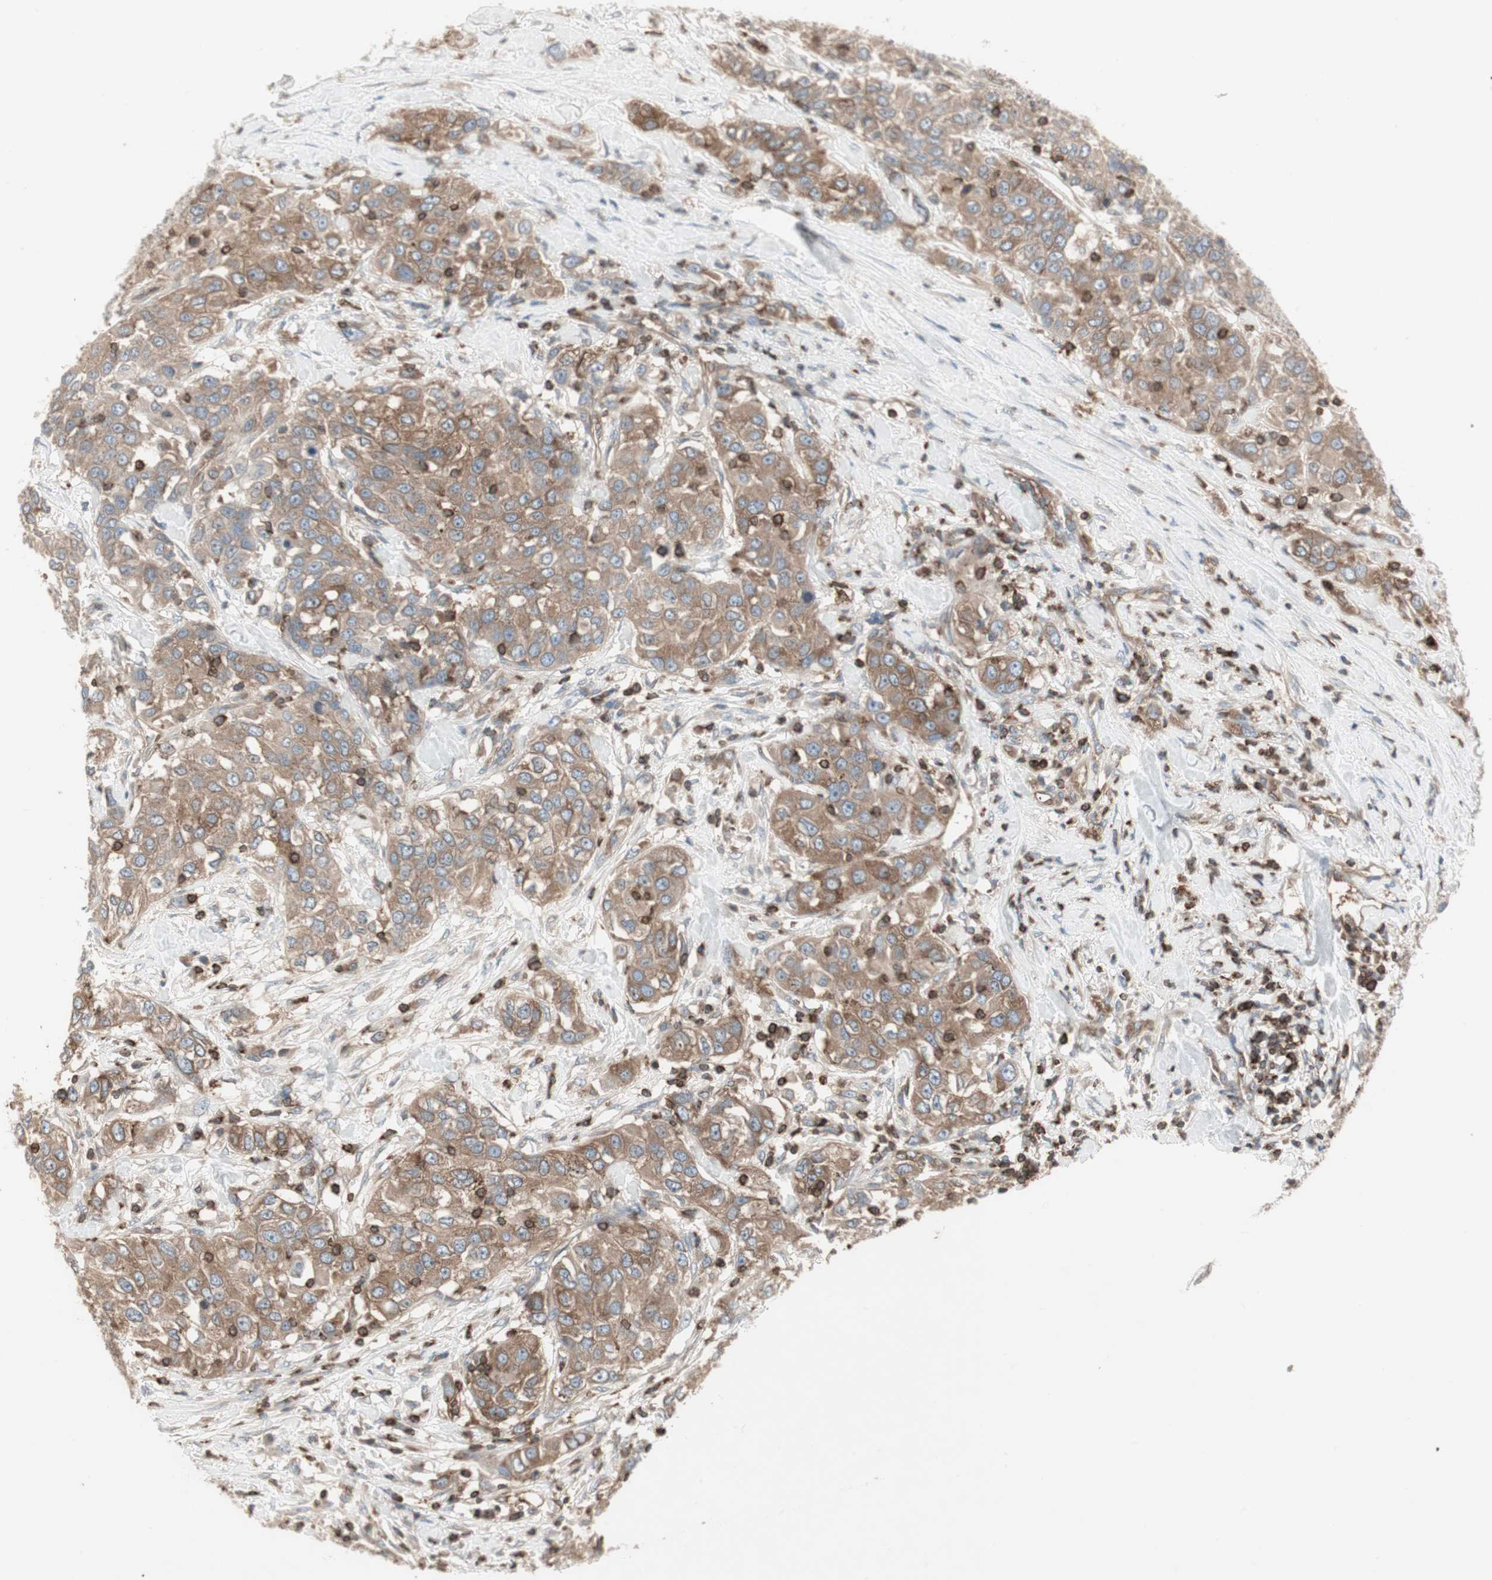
{"staining": {"intensity": "moderate", "quantity": "25%-75%", "location": "cytoplasmic/membranous"}, "tissue": "urothelial cancer", "cell_type": "Tumor cells", "image_type": "cancer", "snomed": [{"axis": "morphology", "description": "Urothelial carcinoma, High grade"}, {"axis": "topography", "description": "Urinary bladder"}], "caption": "Tumor cells exhibit medium levels of moderate cytoplasmic/membranous expression in approximately 25%-75% of cells in human urothelial carcinoma (high-grade). (Stains: DAB (3,3'-diaminobenzidine) in brown, nuclei in blue, Microscopy: brightfield microscopy at high magnification).", "gene": "ARHGEF1", "patient": {"sex": "female", "age": 80}}